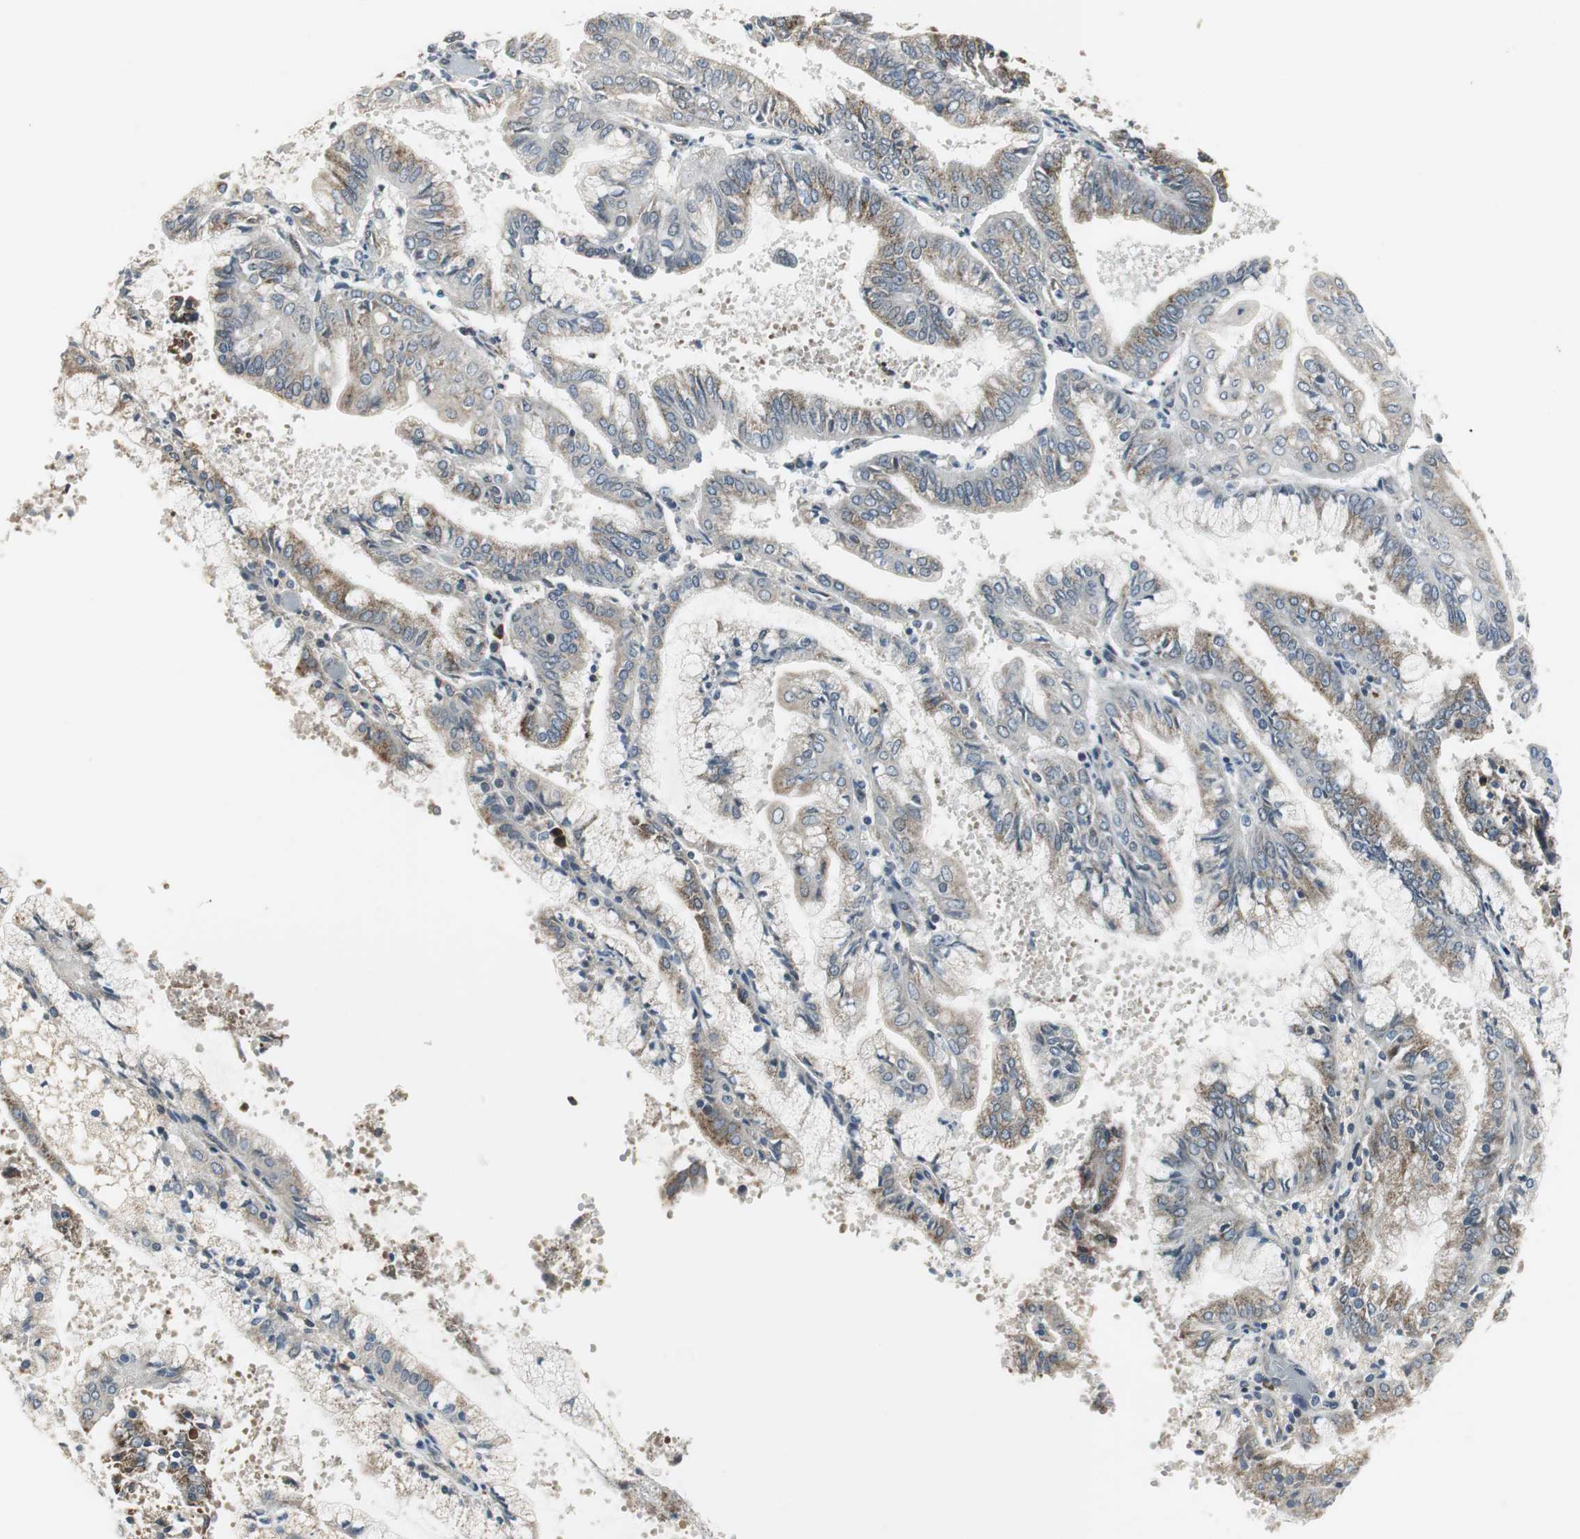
{"staining": {"intensity": "moderate", "quantity": ">75%", "location": "cytoplasmic/membranous"}, "tissue": "endometrial cancer", "cell_type": "Tumor cells", "image_type": "cancer", "snomed": [{"axis": "morphology", "description": "Adenocarcinoma, NOS"}, {"axis": "topography", "description": "Endometrium"}], "caption": "An image showing moderate cytoplasmic/membranous staining in approximately >75% of tumor cells in adenocarcinoma (endometrial), as visualized by brown immunohistochemical staining.", "gene": "CCT5", "patient": {"sex": "female", "age": 63}}